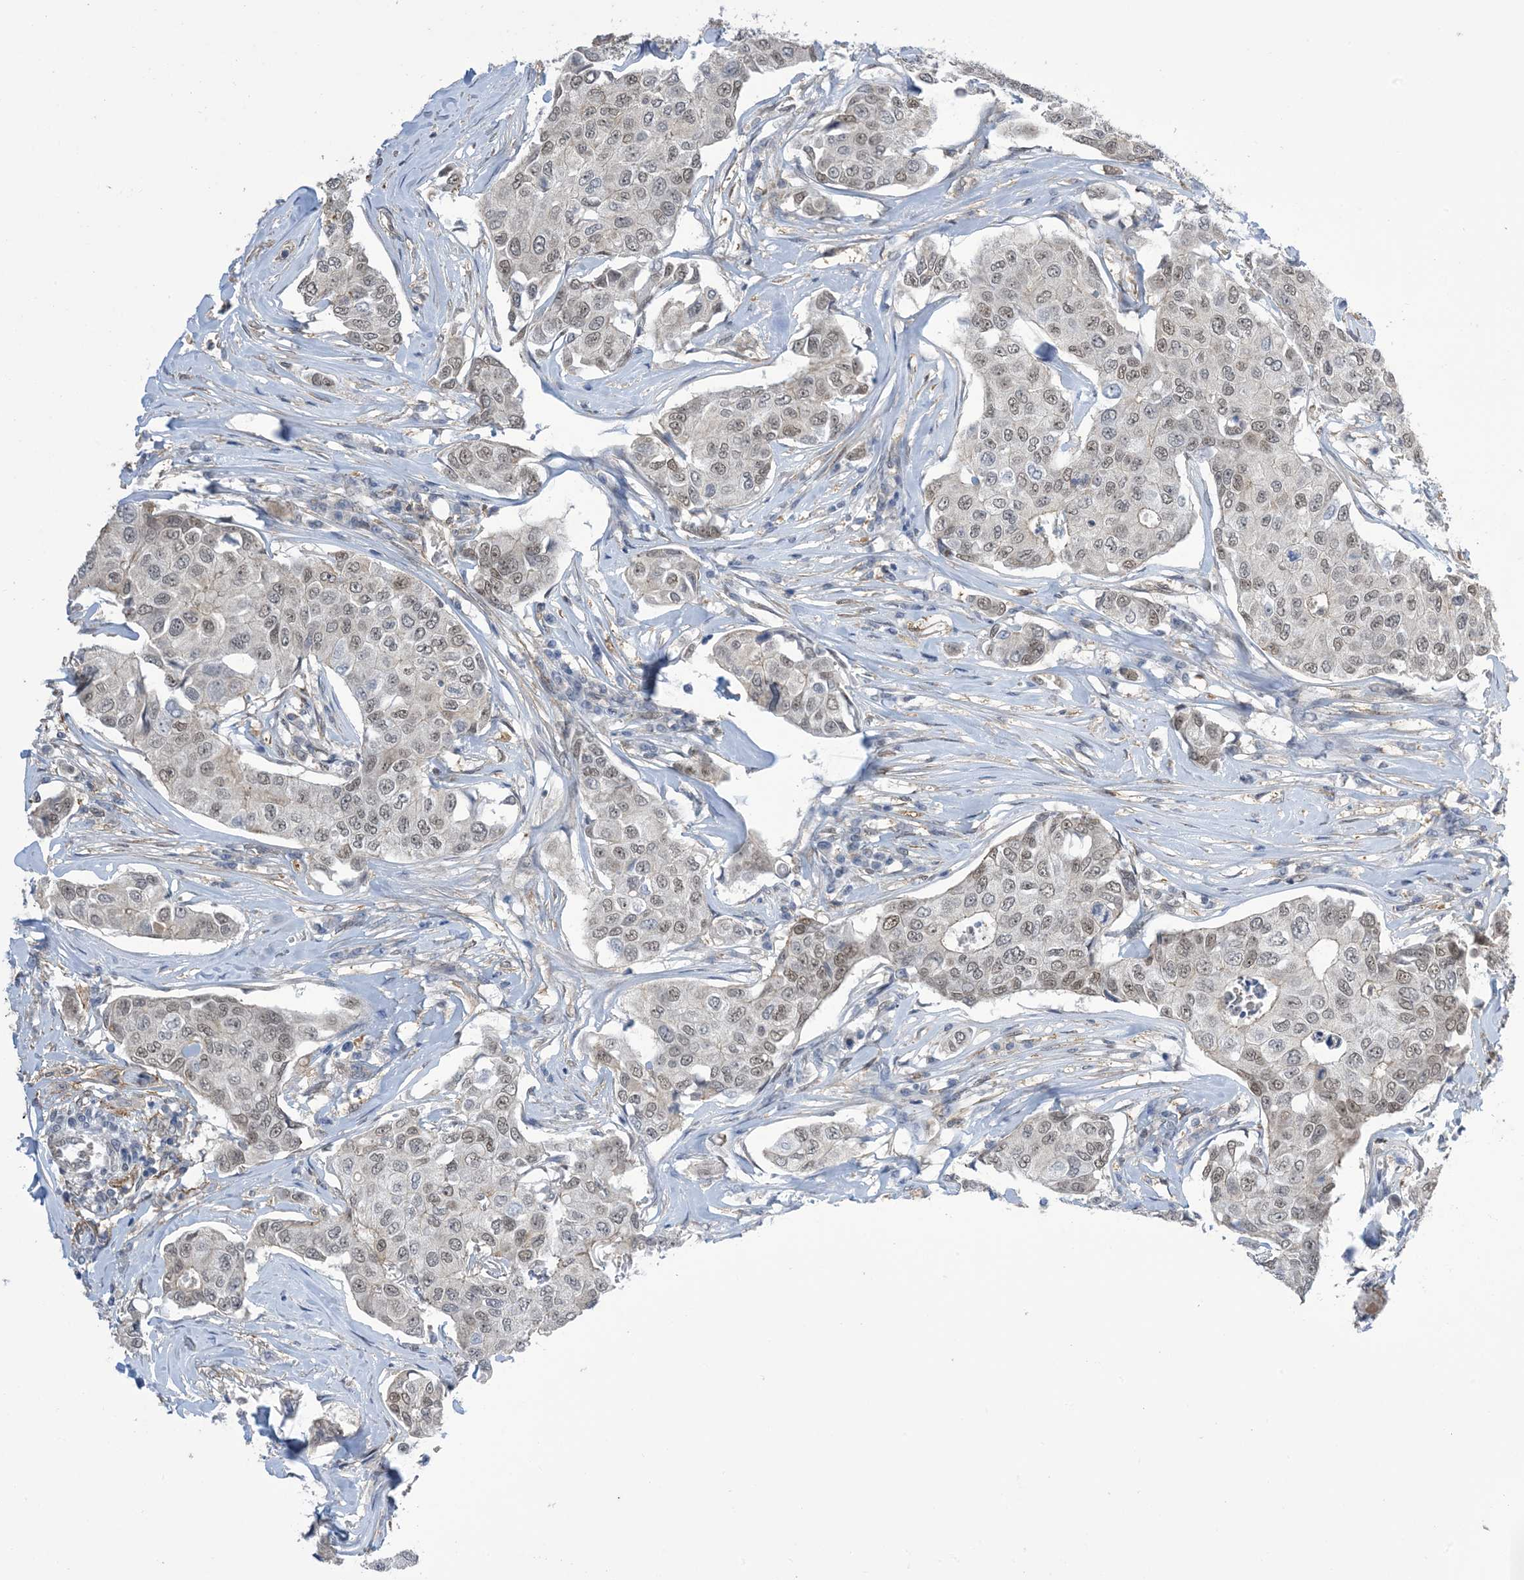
{"staining": {"intensity": "weak", "quantity": "<25%", "location": "nuclear"}, "tissue": "breast cancer", "cell_type": "Tumor cells", "image_type": "cancer", "snomed": [{"axis": "morphology", "description": "Duct carcinoma"}, {"axis": "topography", "description": "Breast"}], "caption": "Immunohistochemical staining of infiltrating ductal carcinoma (breast) displays no significant positivity in tumor cells.", "gene": "ZNF8", "patient": {"sex": "female", "age": 80}}